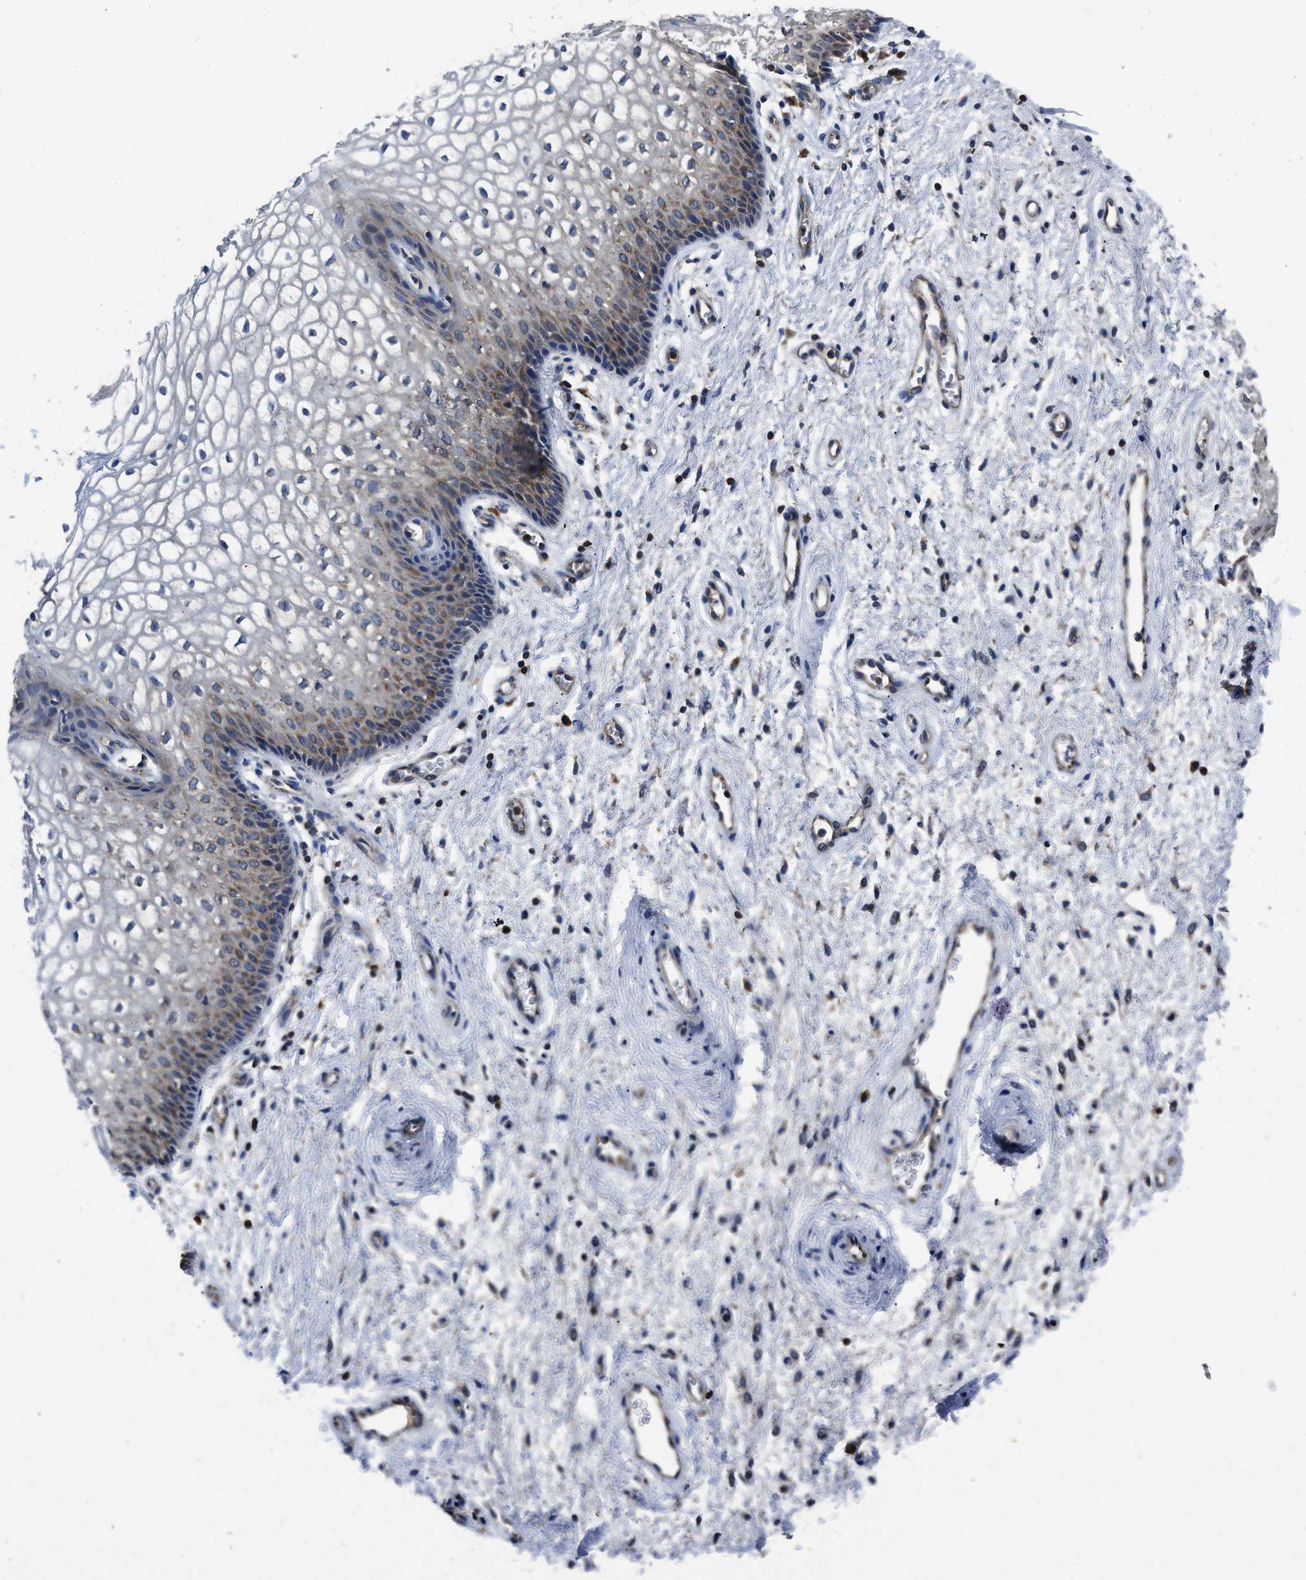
{"staining": {"intensity": "weak", "quantity": "25%-75%", "location": "cytoplasmic/membranous"}, "tissue": "vagina", "cell_type": "Squamous epithelial cells", "image_type": "normal", "snomed": [{"axis": "morphology", "description": "Normal tissue, NOS"}, {"axis": "topography", "description": "Vagina"}], "caption": "Squamous epithelial cells reveal low levels of weak cytoplasmic/membranous staining in approximately 25%-75% of cells in unremarkable human vagina. (IHC, brightfield microscopy, high magnification).", "gene": "YARS1", "patient": {"sex": "female", "age": 34}}